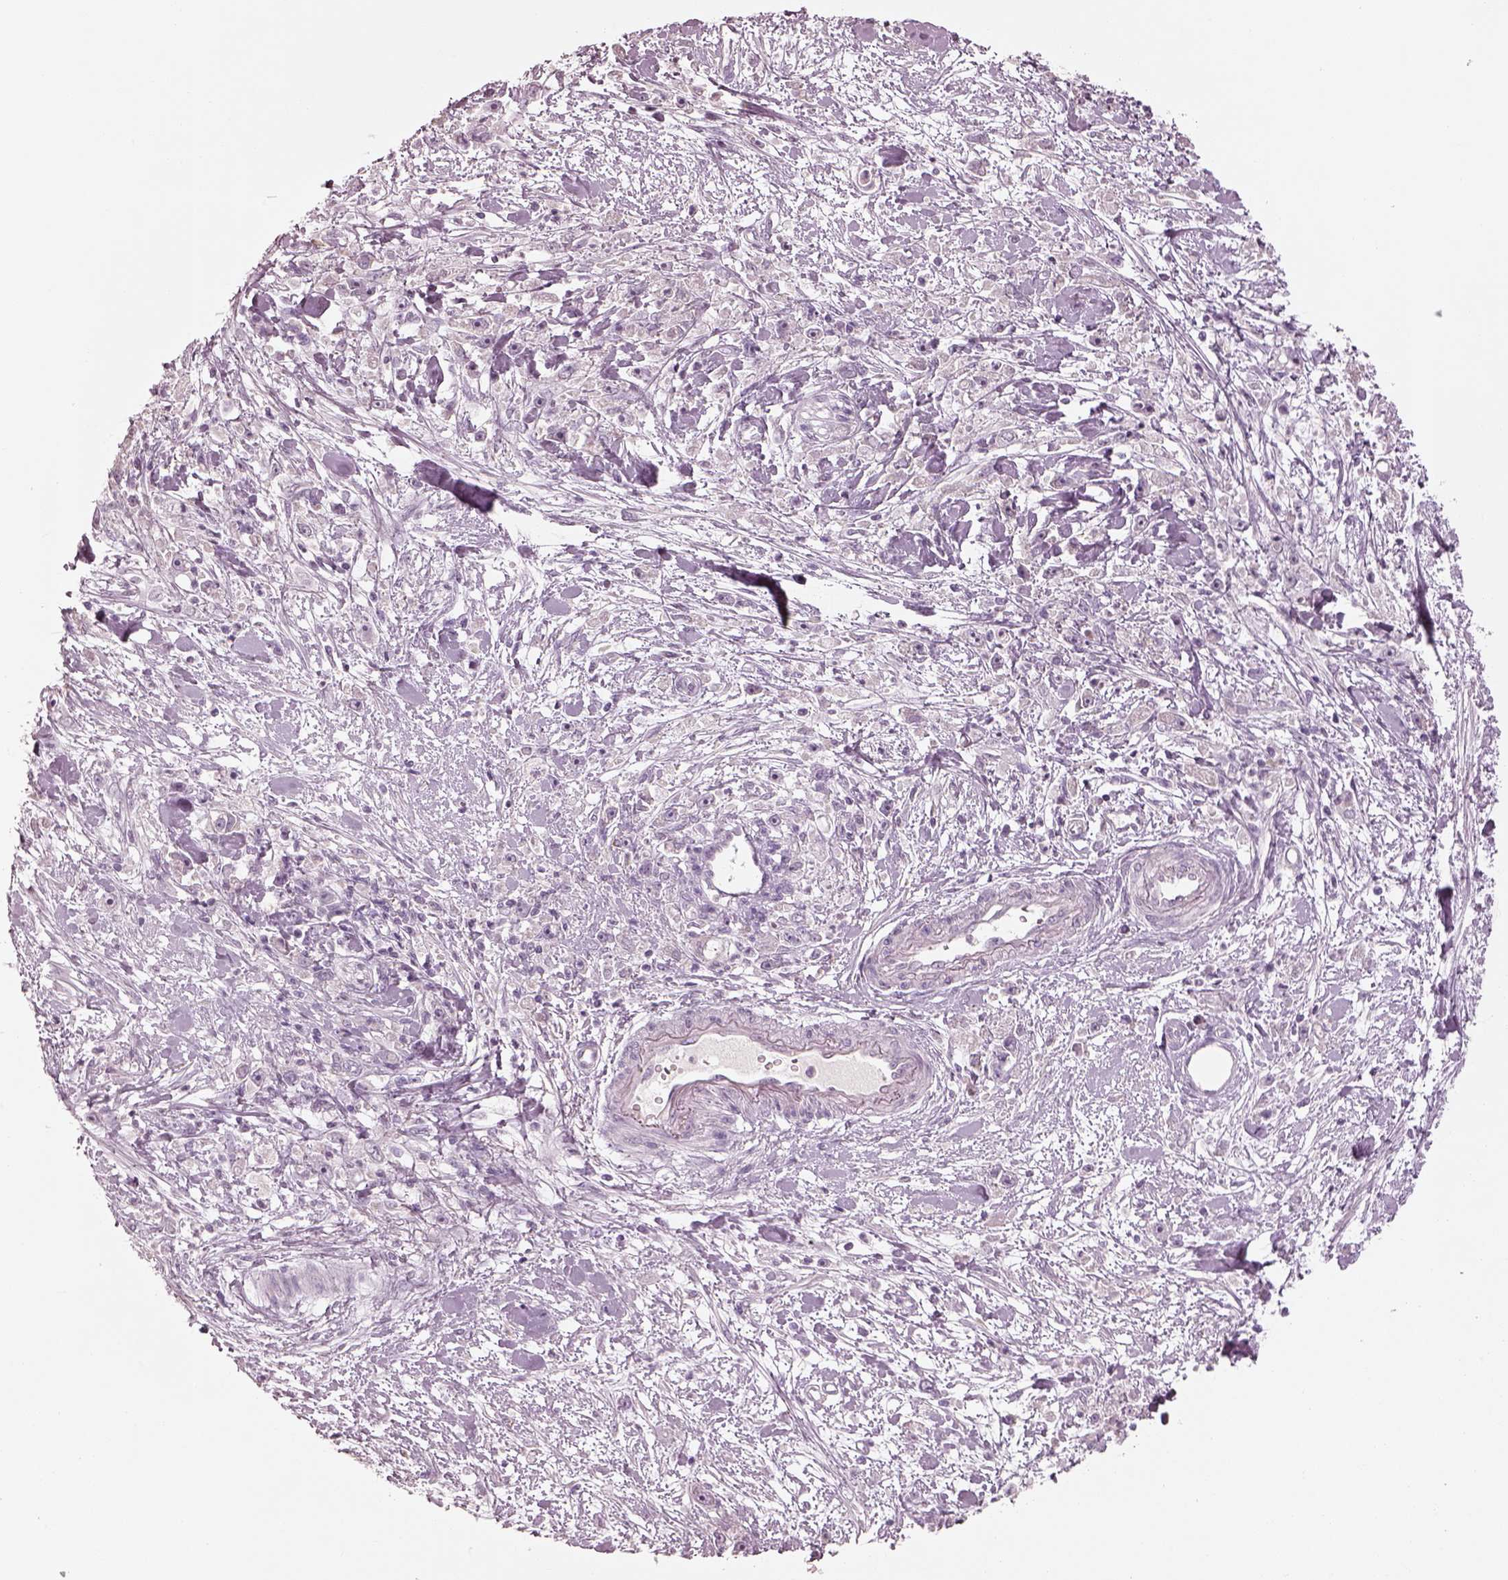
{"staining": {"intensity": "negative", "quantity": "none", "location": "none"}, "tissue": "stomach cancer", "cell_type": "Tumor cells", "image_type": "cancer", "snomed": [{"axis": "morphology", "description": "Adenocarcinoma, NOS"}, {"axis": "topography", "description": "Stomach"}], "caption": "IHC of human stomach cancer demonstrates no expression in tumor cells.", "gene": "SPATA6L", "patient": {"sex": "female", "age": 59}}